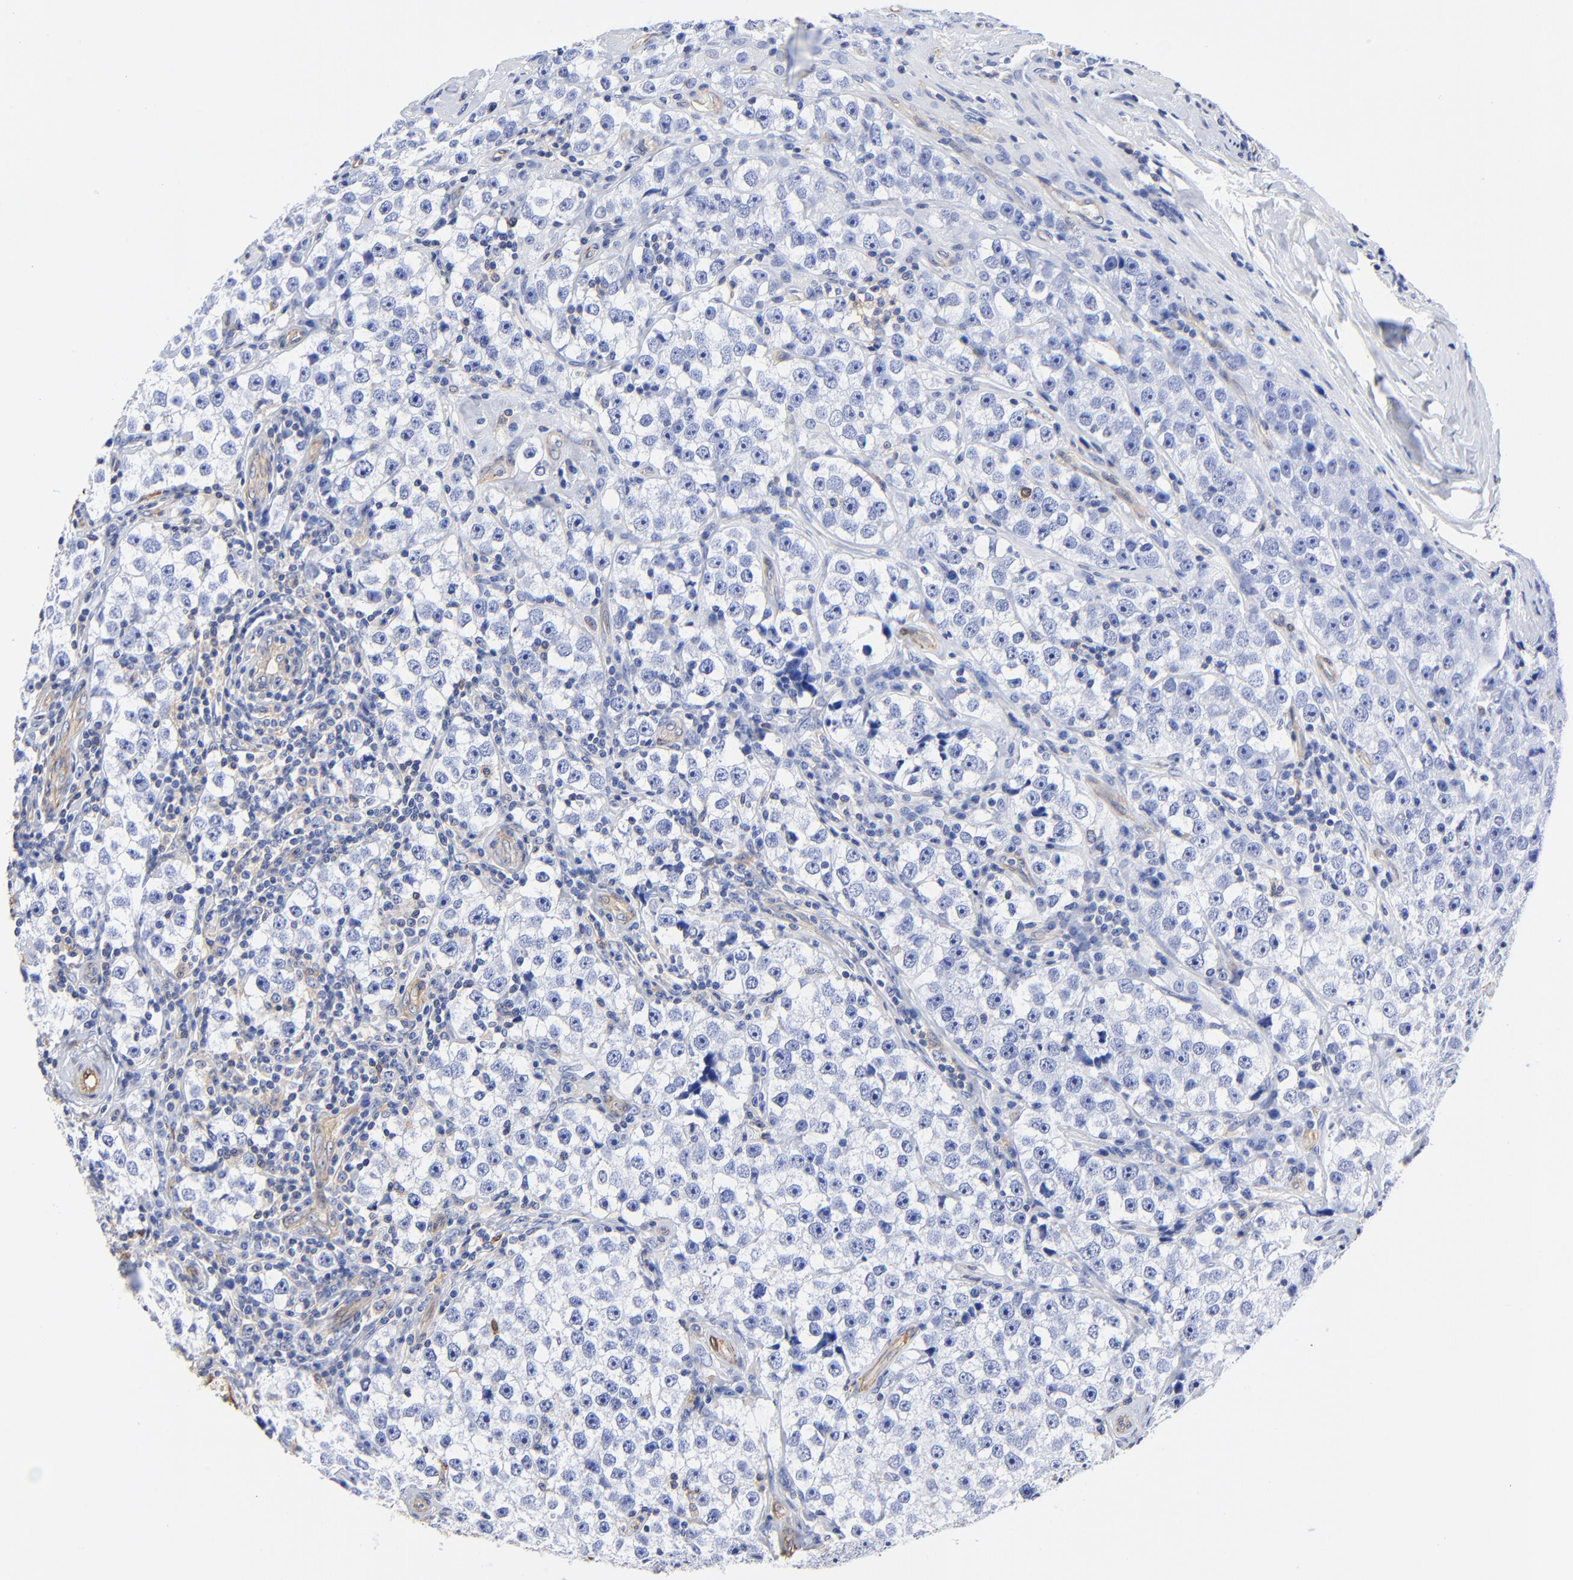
{"staining": {"intensity": "negative", "quantity": "none", "location": "none"}, "tissue": "testis cancer", "cell_type": "Tumor cells", "image_type": "cancer", "snomed": [{"axis": "morphology", "description": "Seminoma, NOS"}, {"axis": "topography", "description": "Testis"}], "caption": "An IHC micrograph of testis seminoma is shown. There is no staining in tumor cells of testis seminoma.", "gene": "TAGLN2", "patient": {"sex": "male", "age": 32}}